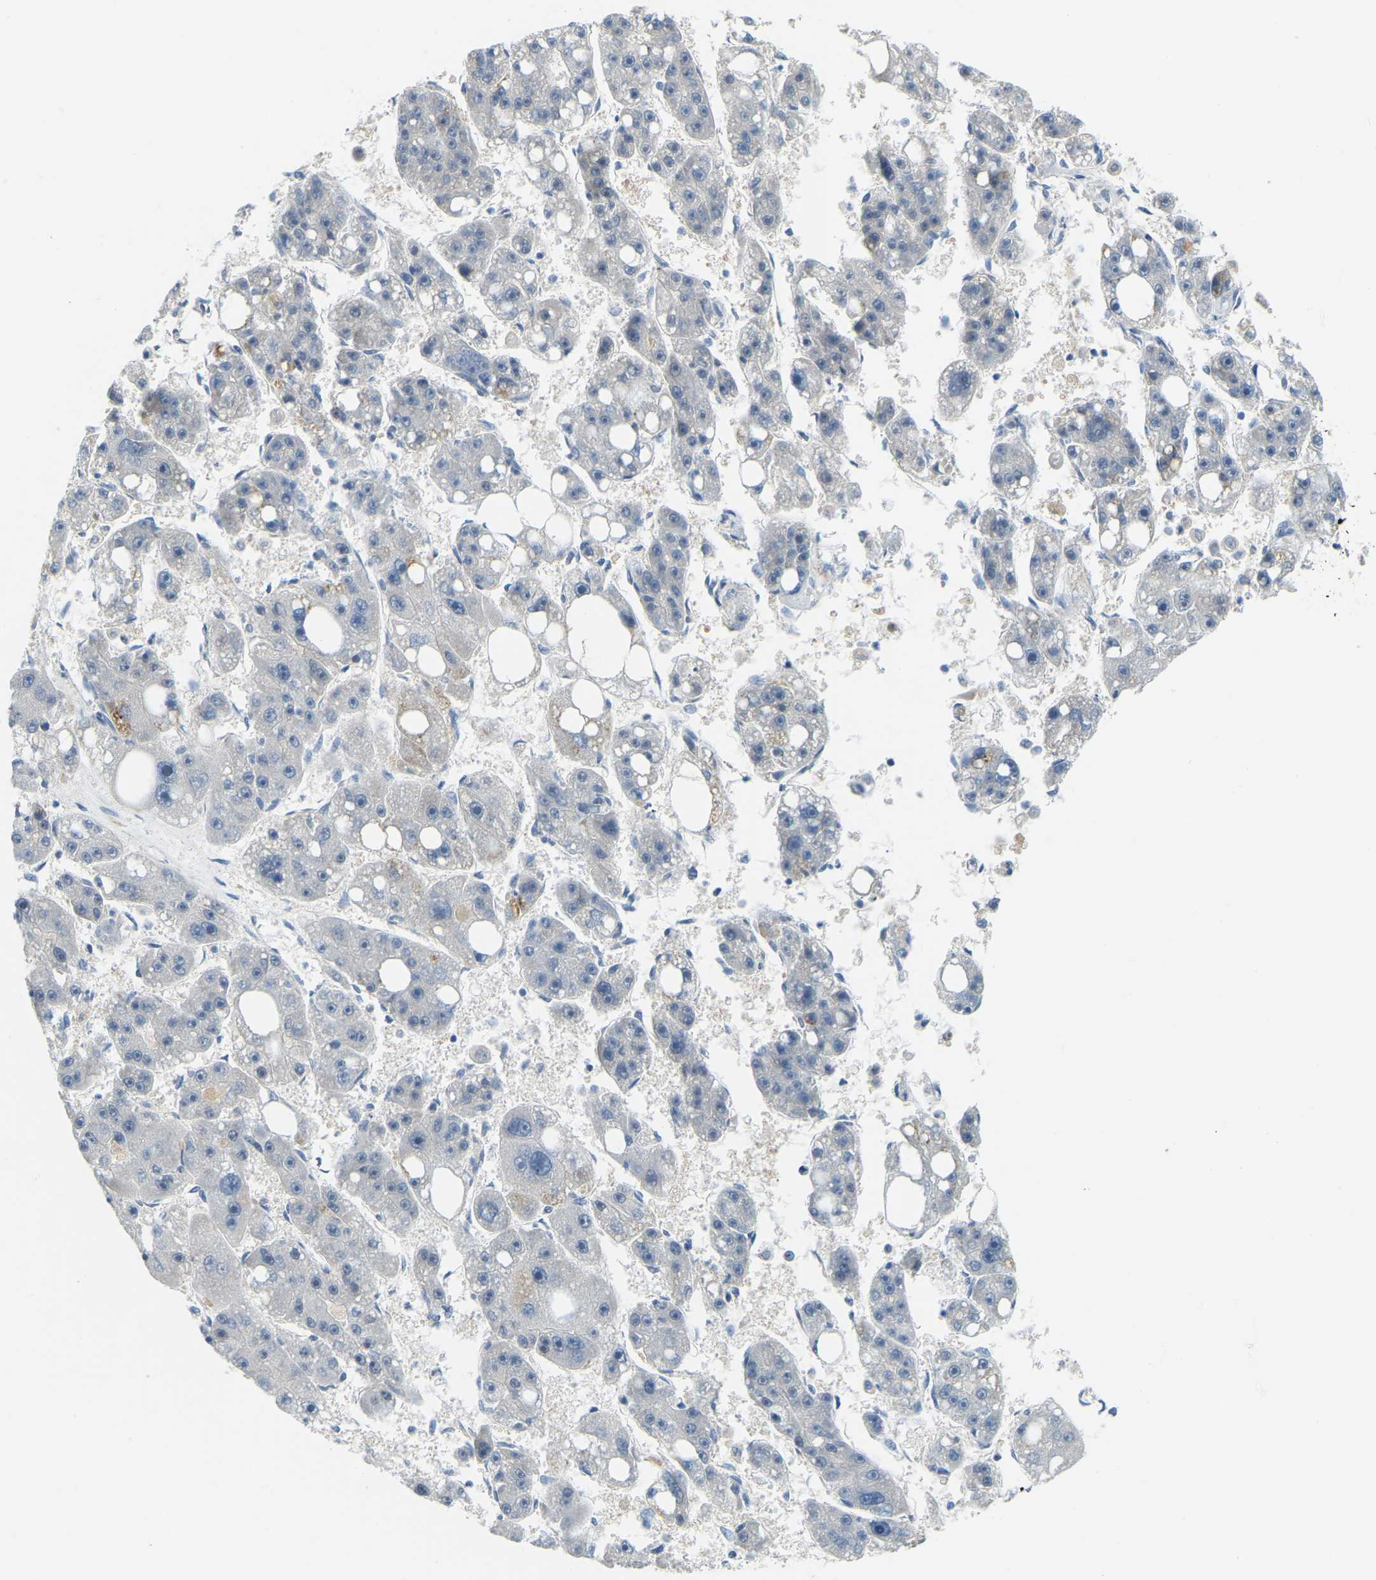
{"staining": {"intensity": "negative", "quantity": "none", "location": "none"}, "tissue": "liver cancer", "cell_type": "Tumor cells", "image_type": "cancer", "snomed": [{"axis": "morphology", "description": "Carcinoma, Hepatocellular, NOS"}, {"axis": "topography", "description": "Liver"}], "caption": "The histopathology image exhibits no staining of tumor cells in liver cancer.", "gene": "NME8", "patient": {"sex": "female", "age": 61}}